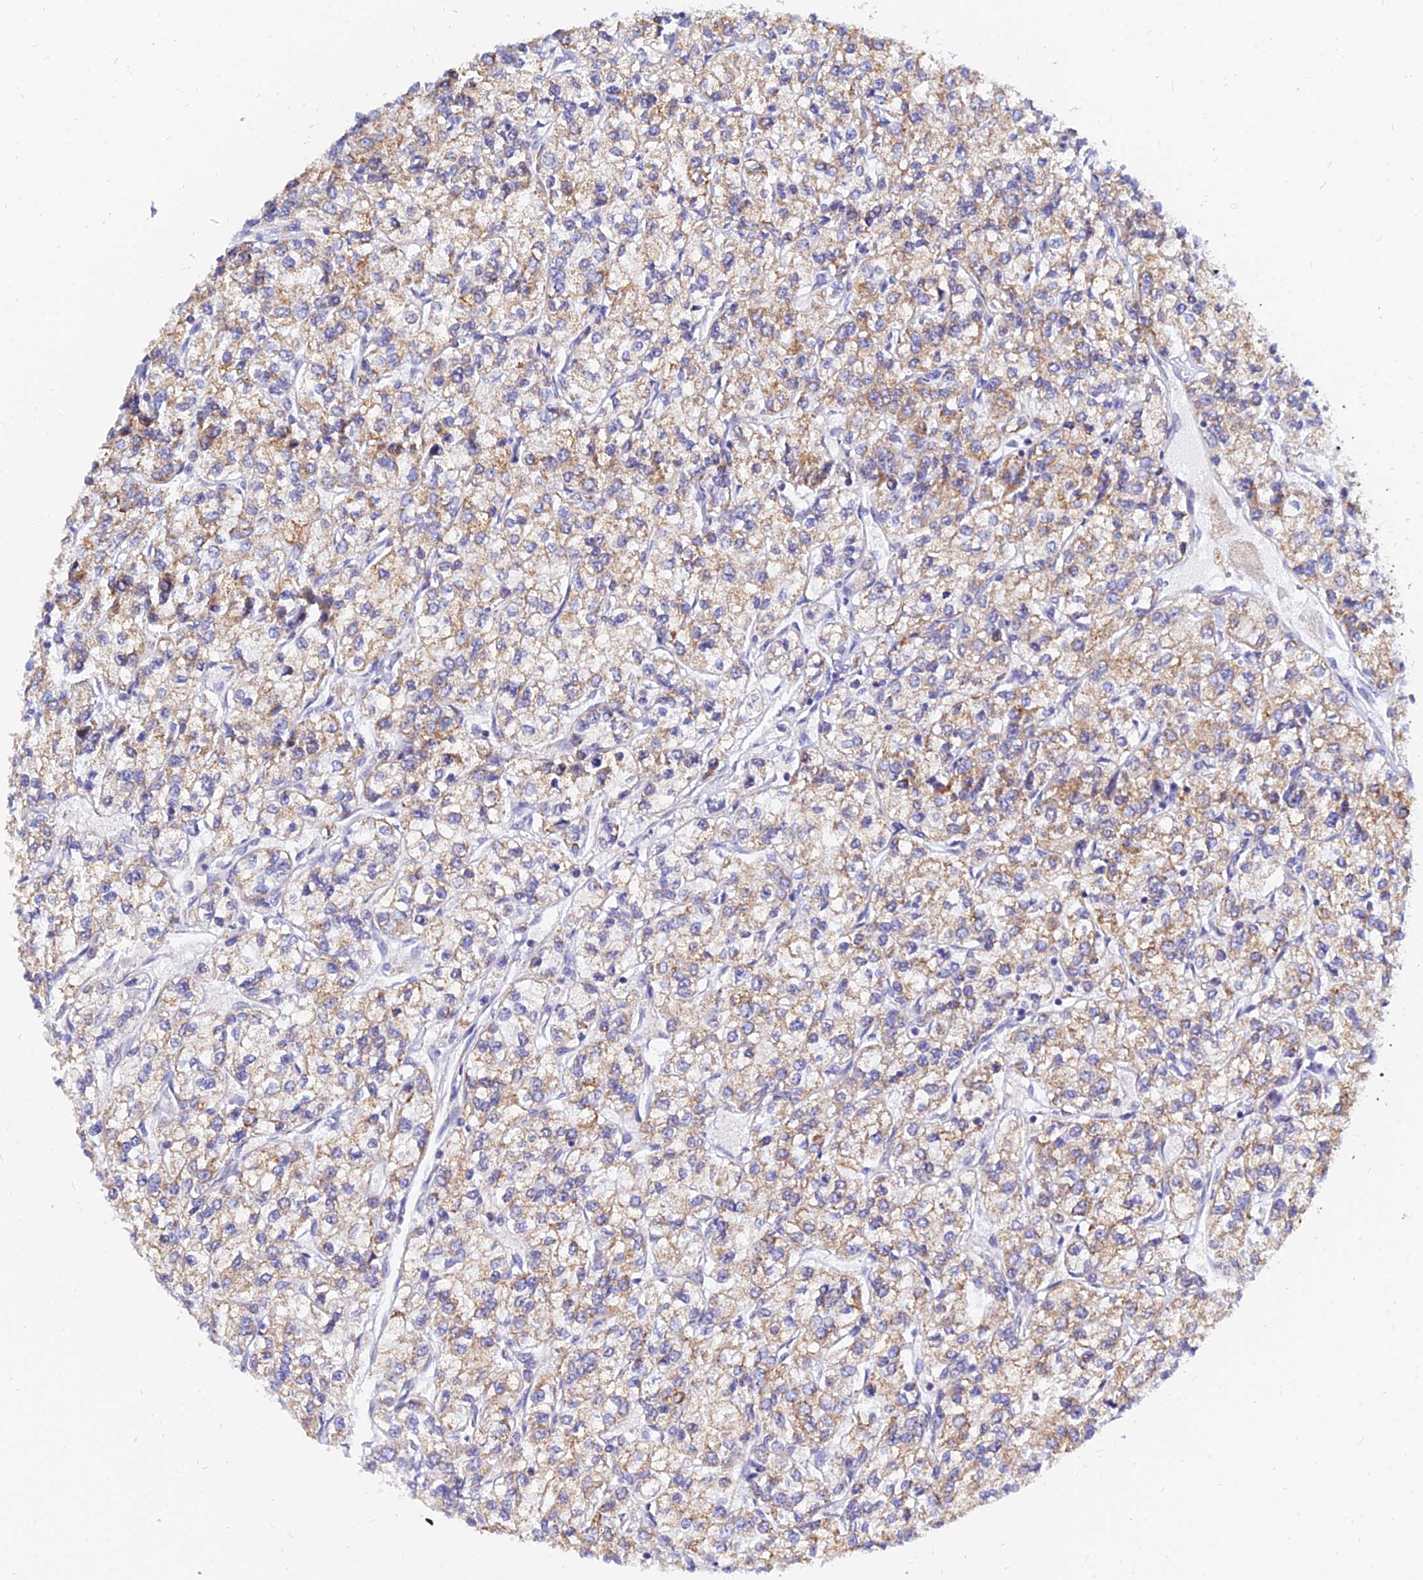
{"staining": {"intensity": "moderate", "quantity": "25%-75%", "location": "cytoplasmic/membranous"}, "tissue": "renal cancer", "cell_type": "Tumor cells", "image_type": "cancer", "snomed": [{"axis": "morphology", "description": "Adenocarcinoma, NOS"}, {"axis": "topography", "description": "Kidney"}], "caption": "Immunohistochemical staining of human renal cancer (adenocarcinoma) demonstrates medium levels of moderate cytoplasmic/membranous protein staining in about 25%-75% of tumor cells.", "gene": "MGST1", "patient": {"sex": "male", "age": 80}}